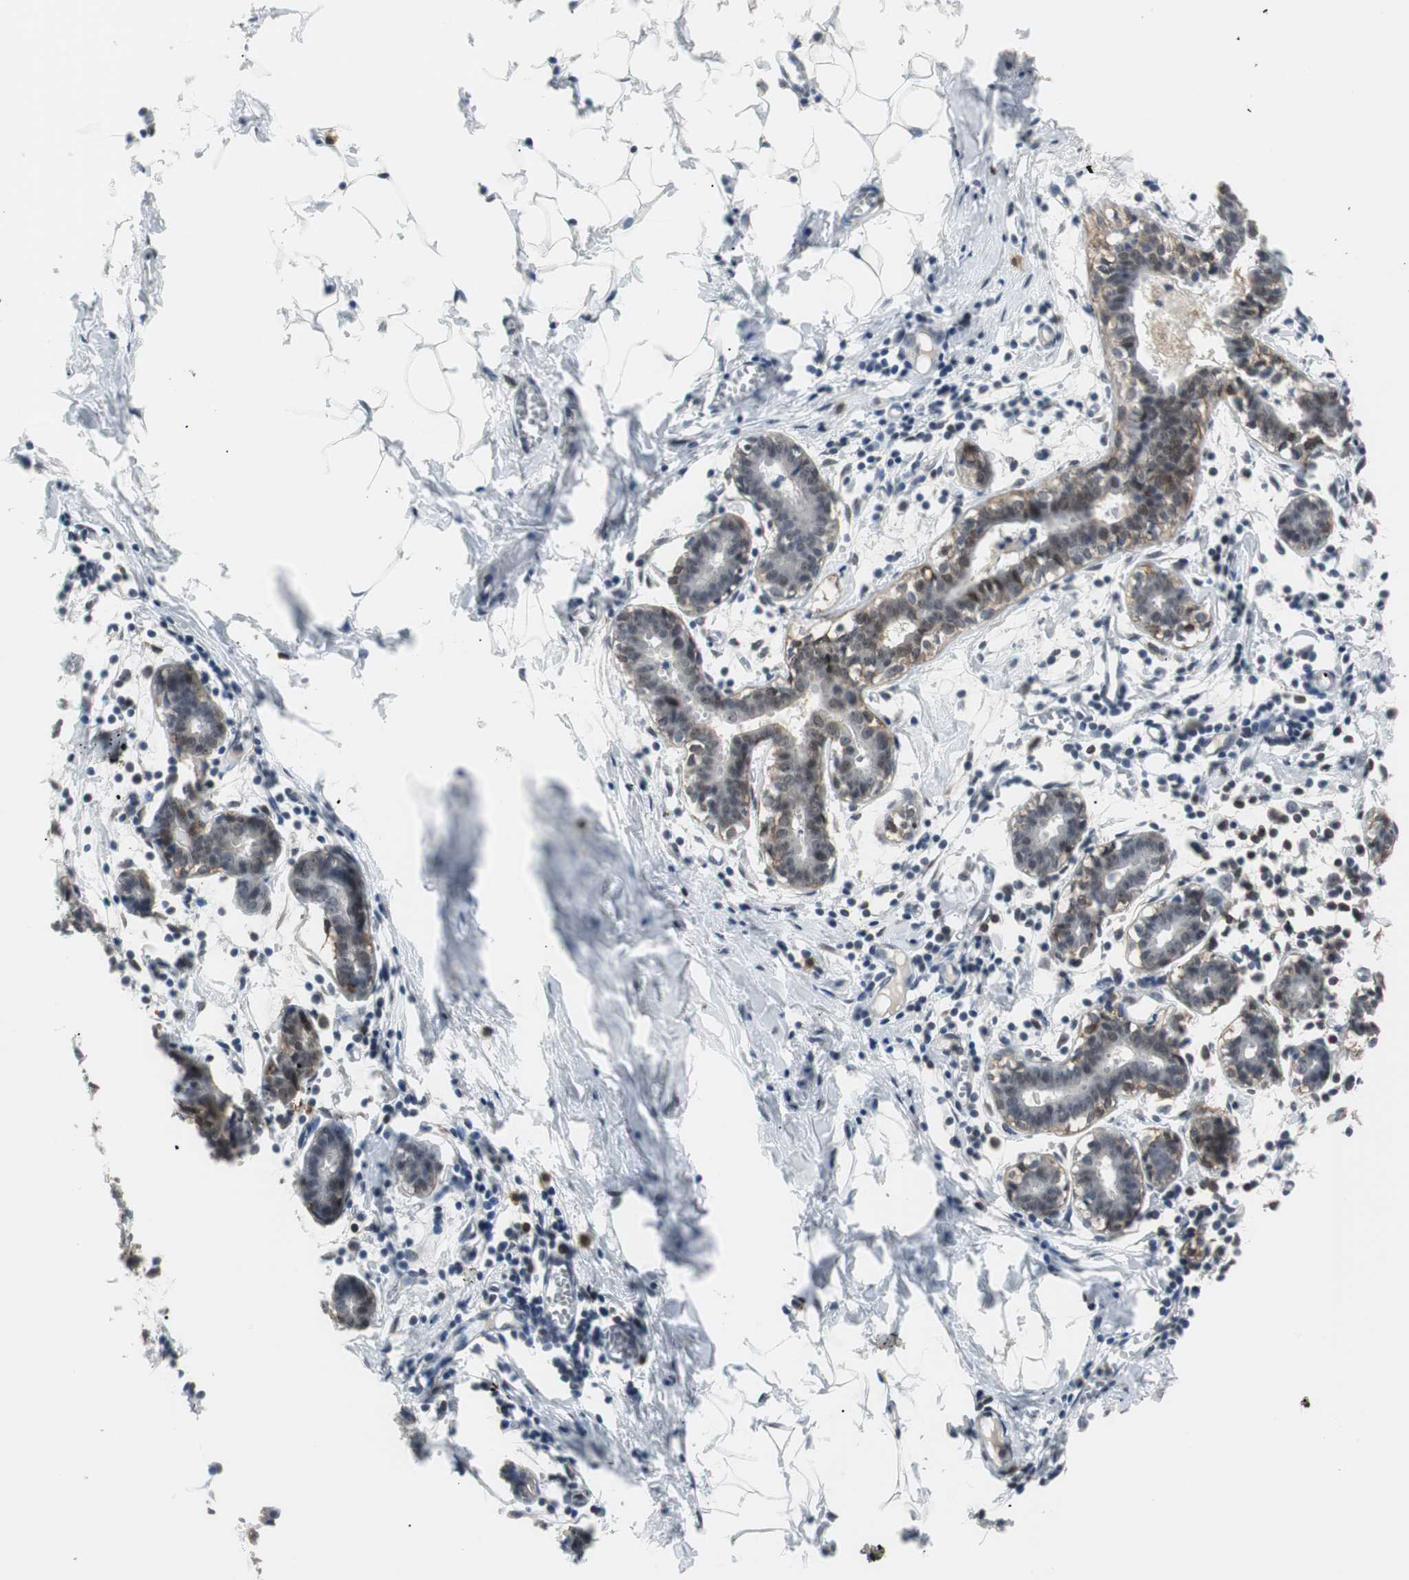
{"staining": {"intensity": "moderate", "quantity": "<25%", "location": "cytoplasmic/membranous"}, "tissue": "breast", "cell_type": "Adipocytes", "image_type": "normal", "snomed": [{"axis": "morphology", "description": "Normal tissue, NOS"}, {"axis": "topography", "description": "Breast"}], "caption": "Breast stained with IHC exhibits moderate cytoplasmic/membranous staining in about <25% of adipocytes.", "gene": "SIRT1", "patient": {"sex": "female", "age": 27}}